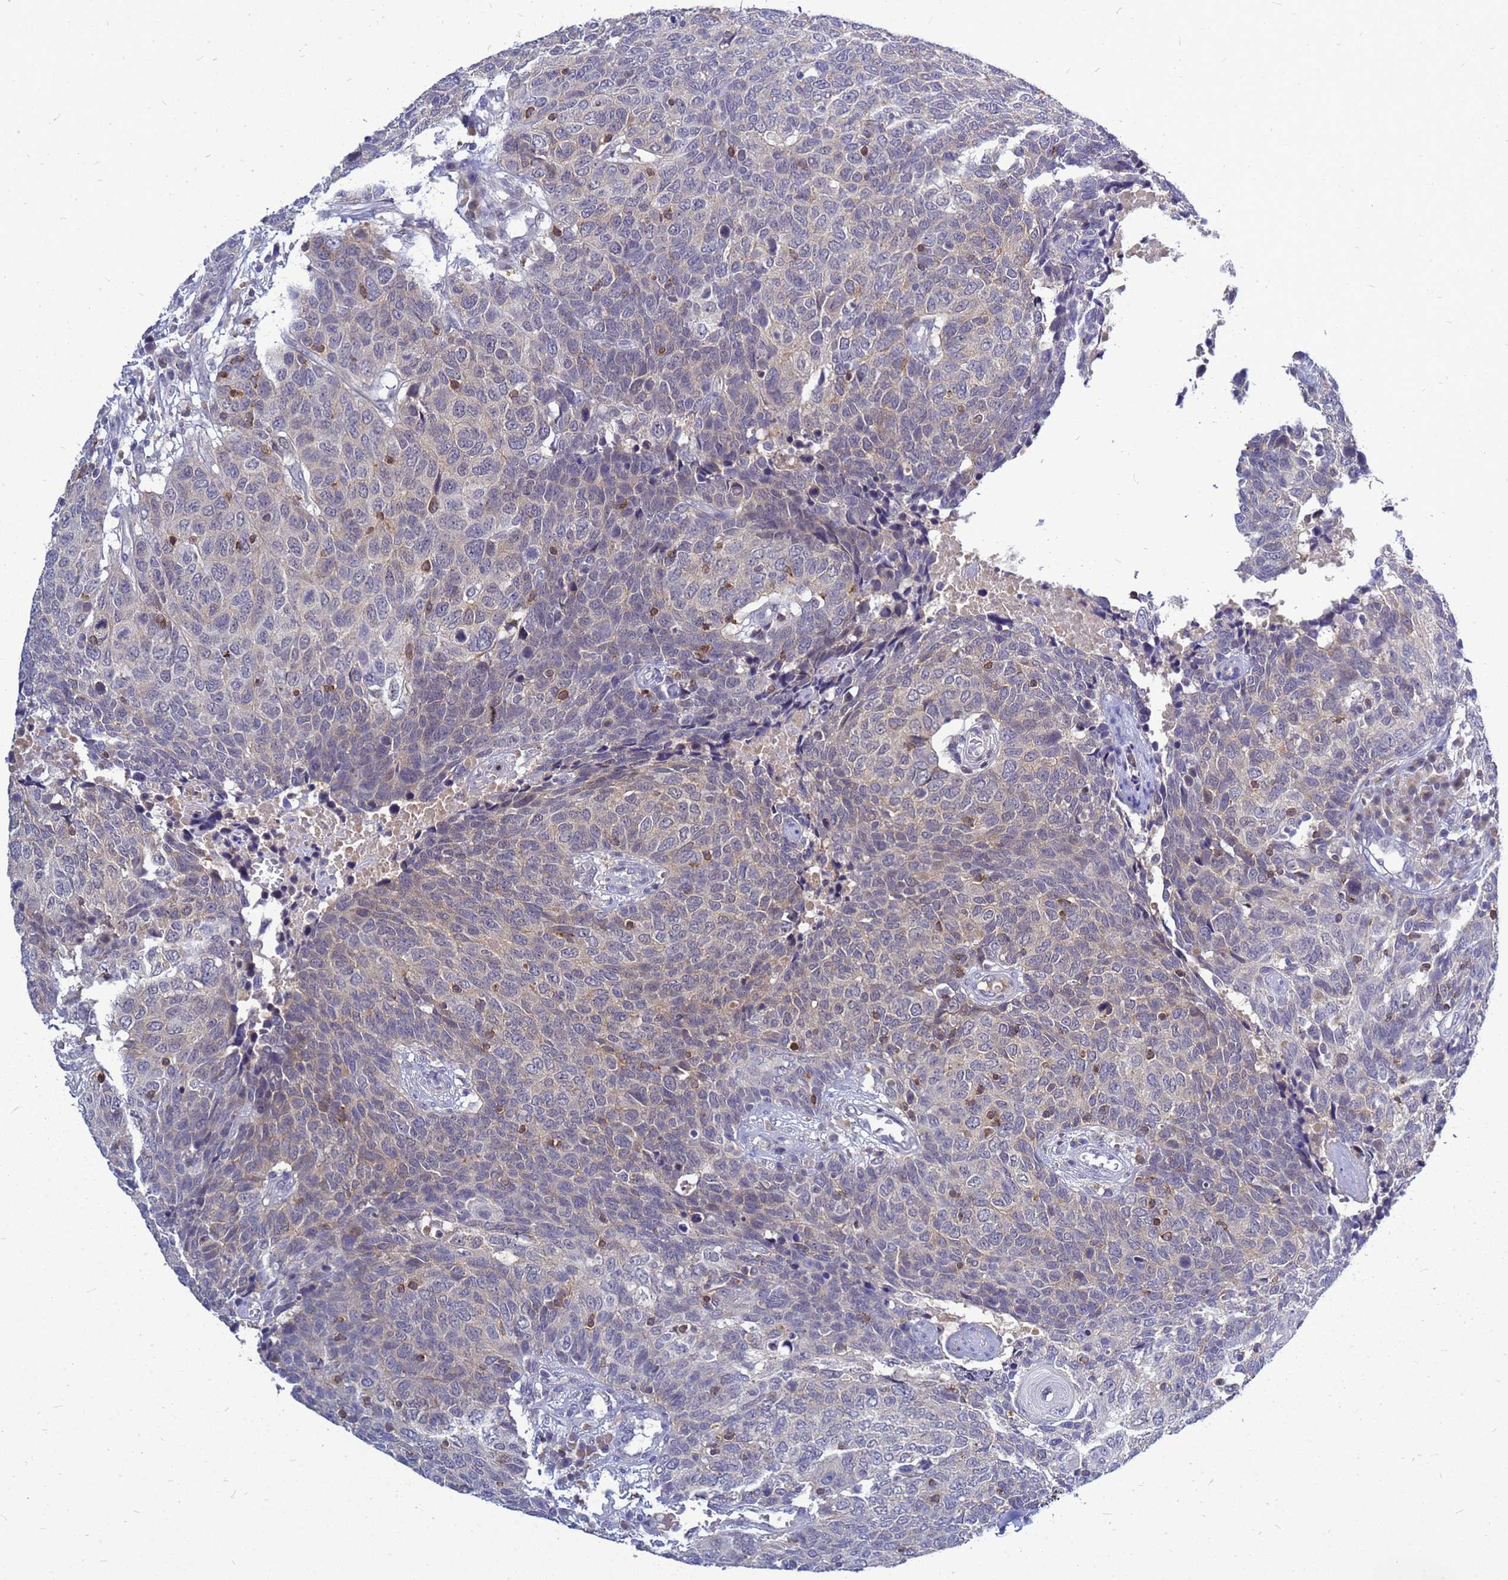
{"staining": {"intensity": "moderate", "quantity": "<25%", "location": "nuclear"}, "tissue": "head and neck cancer", "cell_type": "Tumor cells", "image_type": "cancer", "snomed": [{"axis": "morphology", "description": "Squamous cell carcinoma, NOS"}, {"axis": "topography", "description": "Head-Neck"}], "caption": "Immunohistochemical staining of human head and neck cancer reveals low levels of moderate nuclear staining in approximately <25% of tumor cells.", "gene": "SRGAP3", "patient": {"sex": "male", "age": 66}}